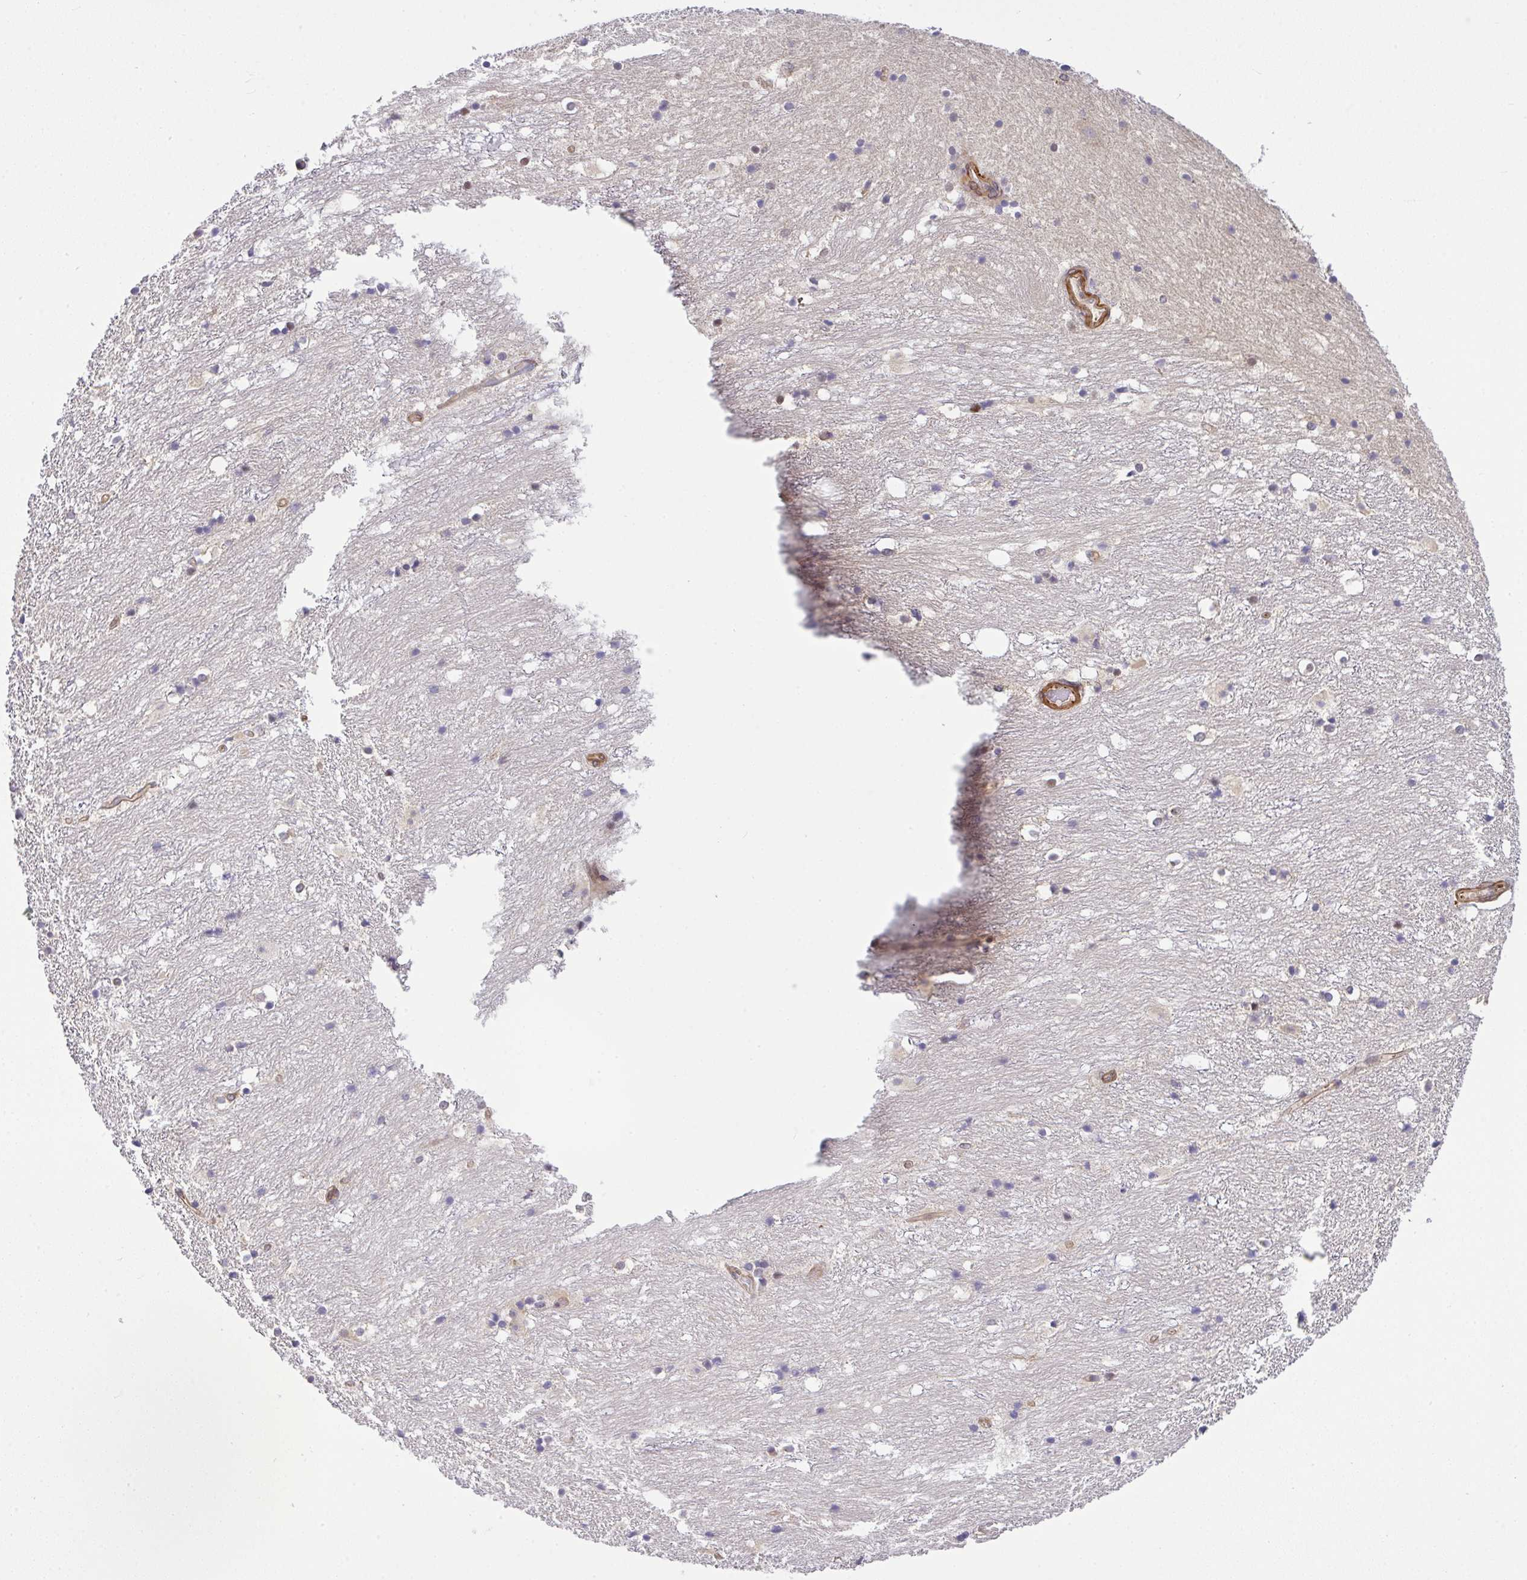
{"staining": {"intensity": "negative", "quantity": "none", "location": "none"}, "tissue": "hippocampus", "cell_type": "Glial cells", "image_type": "normal", "snomed": [{"axis": "morphology", "description": "Normal tissue, NOS"}, {"axis": "topography", "description": "Hippocampus"}], "caption": "Benign hippocampus was stained to show a protein in brown. There is no significant positivity in glial cells. The staining is performed using DAB (3,3'-diaminobenzidine) brown chromogen with nuclei counter-stained in using hematoxylin.", "gene": "TMEM229A", "patient": {"sex": "female", "age": 52}}